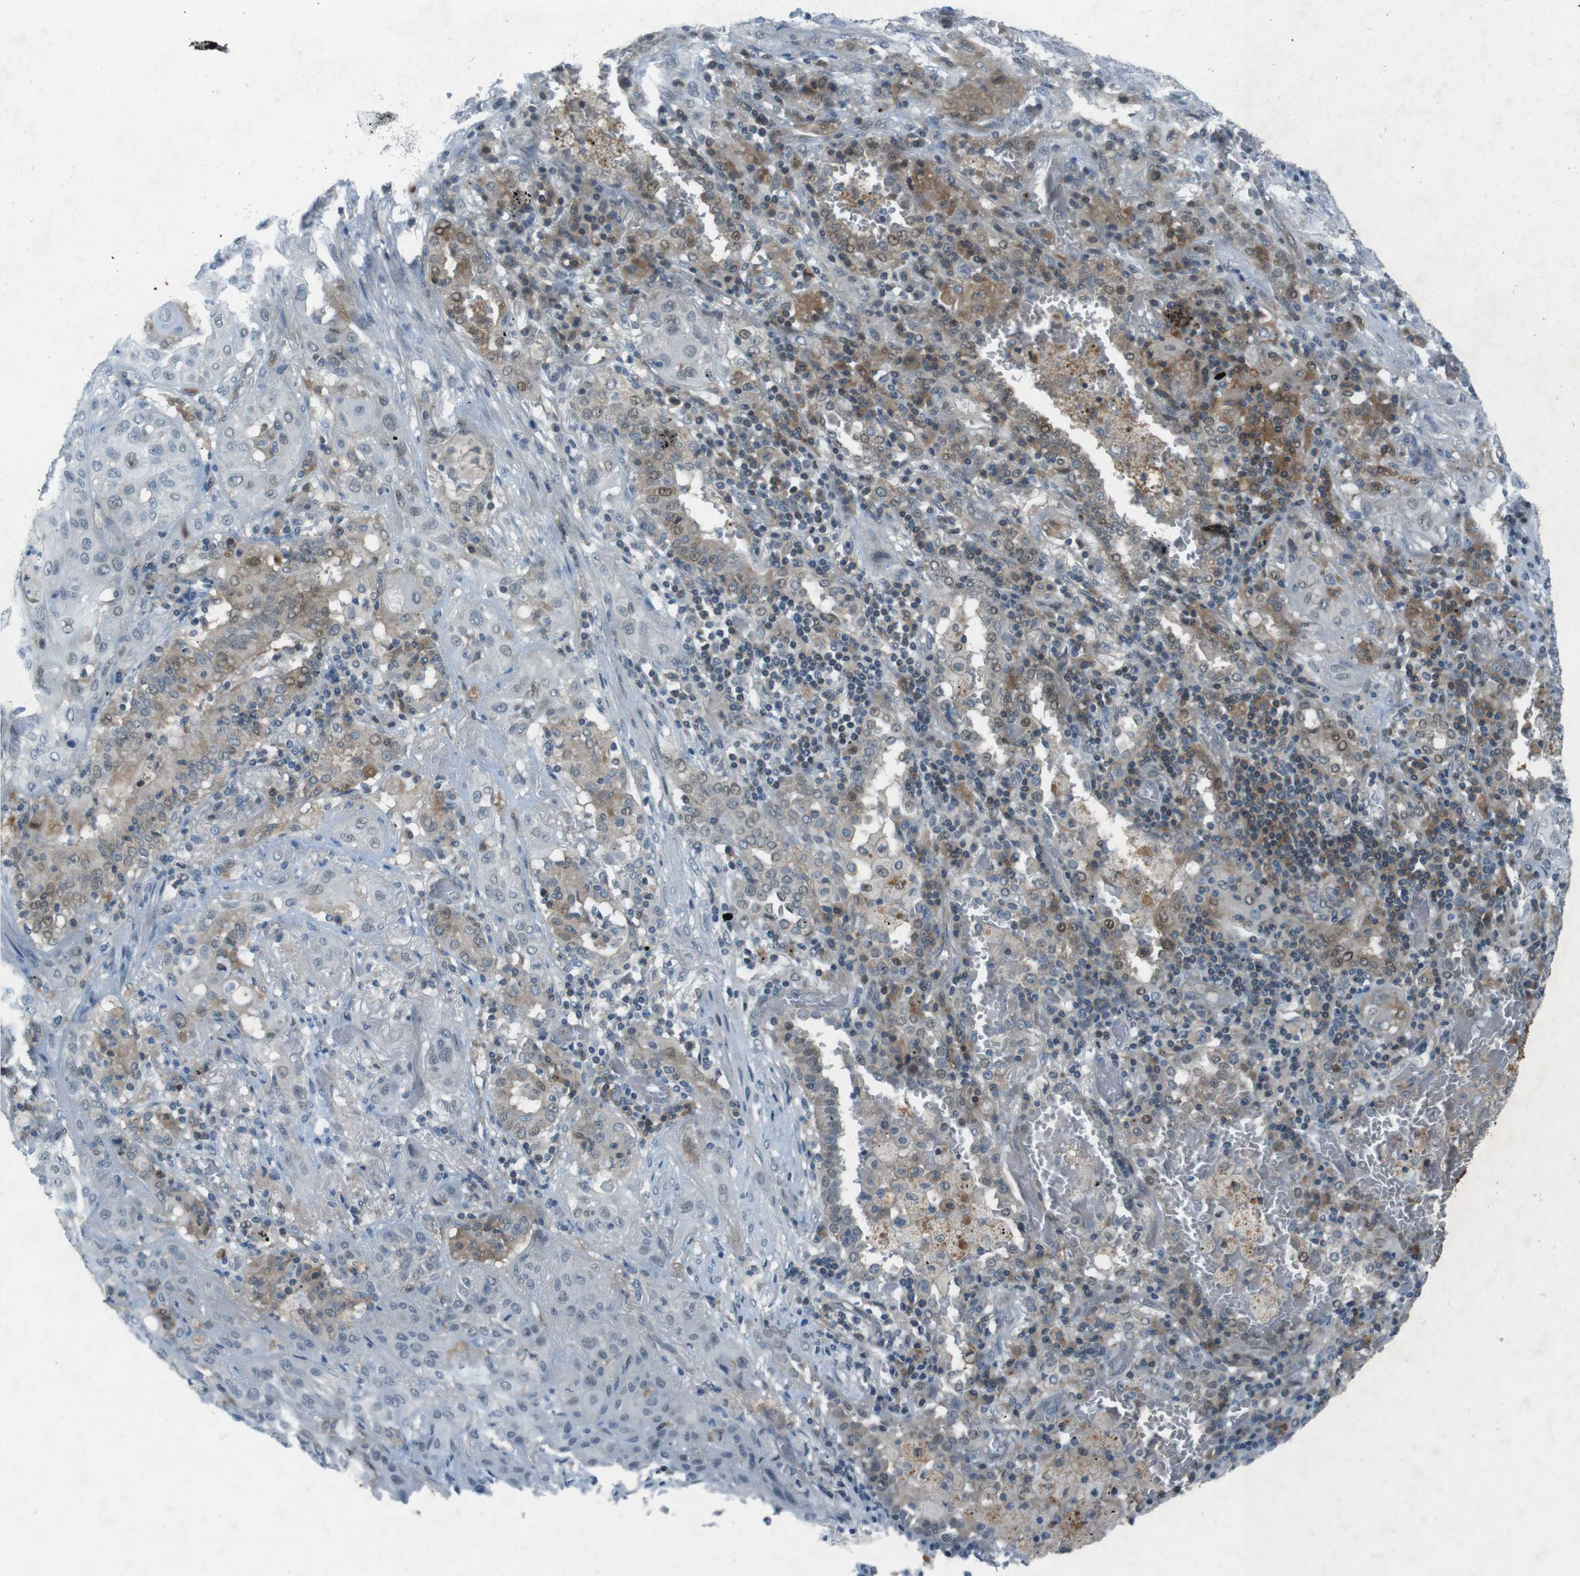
{"staining": {"intensity": "negative", "quantity": "none", "location": "none"}, "tissue": "lung cancer", "cell_type": "Tumor cells", "image_type": "cancer", "snomed": [{"axis": "morphology", "description": "Squamous cell carcinoma, NOS"}, {"axis": "topography", "description": "Lung"}], "caption": "Lung squamous cell carcinoma was stained to show a protein in brown. There is no significant positivity in tumor cells.", "gene": "ZDHHC20", "patient": {"sex": "female", "age": 47}}